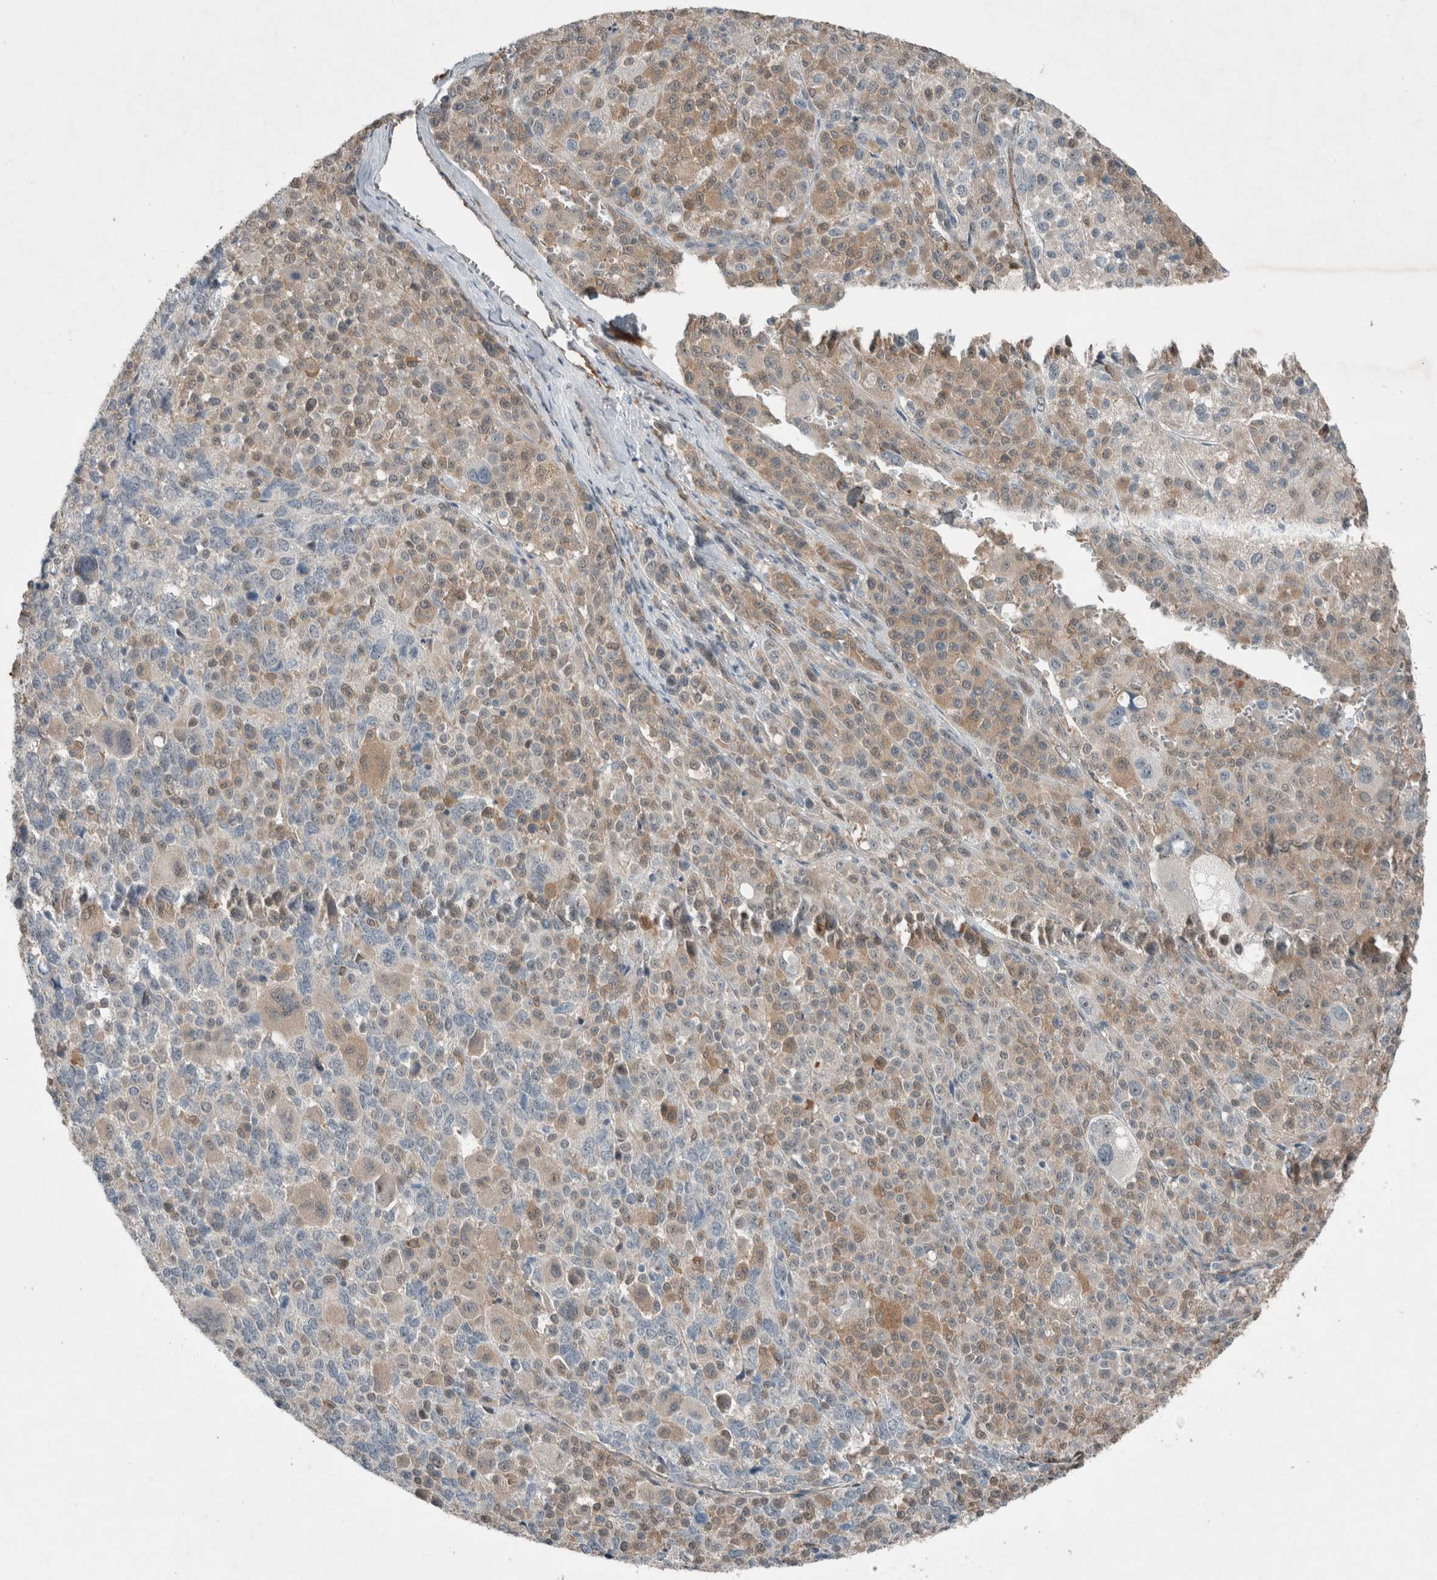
{"staining": {"intensity": "moderate", "quantity": "25%-75%", "location": "cytoplasmic/membranous"}, "tissue": "melanoma", "cell_type": "Tumor cells", "image_type": "cancer", "snomed": [{"axis": "morphology", "description": "Malignant melanoma, Metastatic site"}, {"axis": "topography", "description": "Skin"}], "caption": "IHC (DAB (3,3'-diaminobenzidine)) staining of melanoma shows moderate cytoplasmic/membranous protein expression in approximately 25%-75% of tumor cells.", "gene": "RALGDS", "patient": {"sex": "female", "age": 74}}